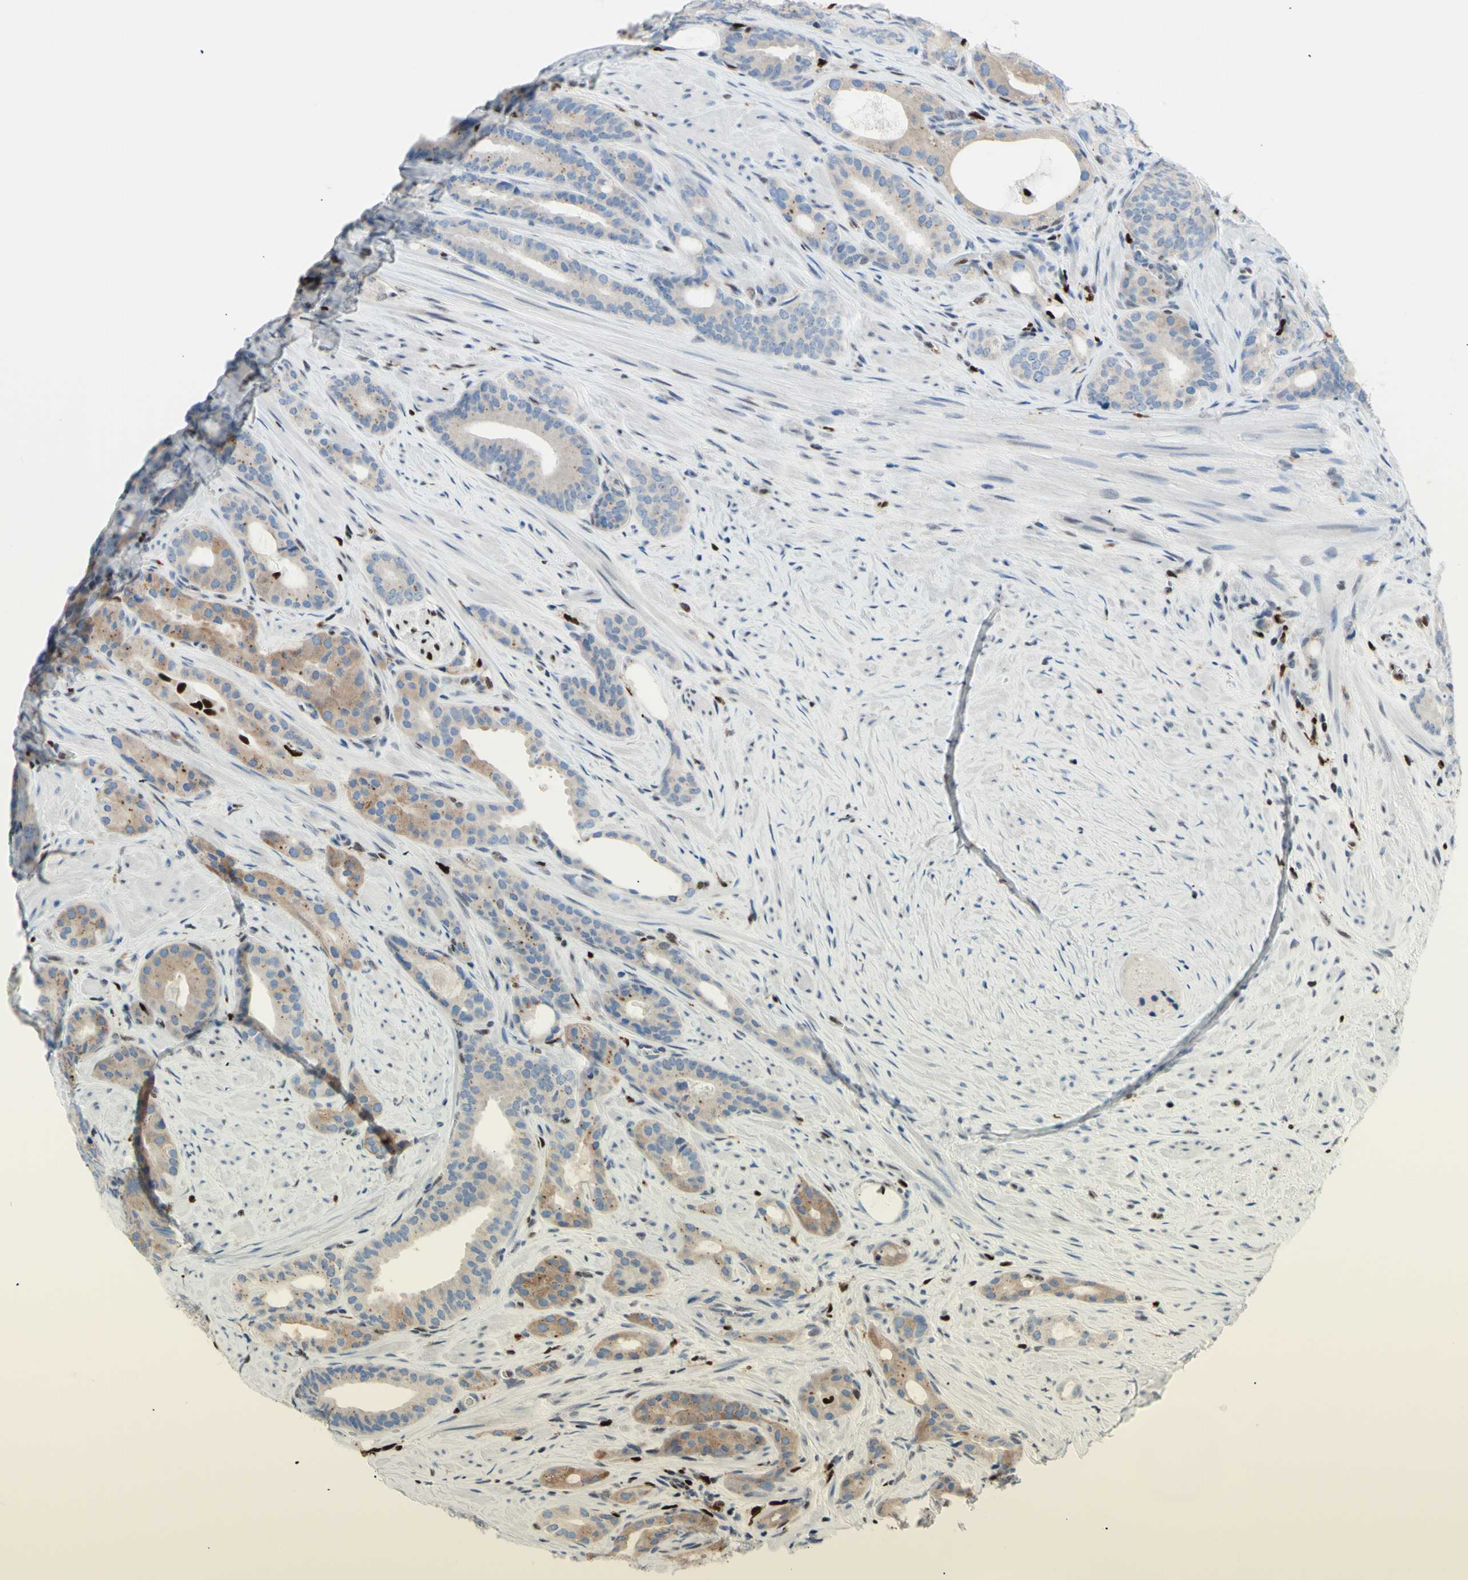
{"staining": {"intensity": "moderate", "quantity": ">75%", "location": "cytoplasmic/membranous"}, "tissue": "prostate cancer", "cell_type": "Tumor cells", "image_type": "cancer", "snomed": [{"axis": "morphology", "description": "Adenocarcinoma, Low grade"}, {"axis": "topography", "description": "Prostate"}], "caption": "Immunohistochemistry (DAB (3,3'-diaminobenzidine)) staining of human prostate cancer (adenocarcinoma (low-grade)) reveals moderate cytoplasmic/membranous protein positivity in about >75% of tumor cells.", "gene": "EED", "patient": {"sex": "male", "age": 63}}